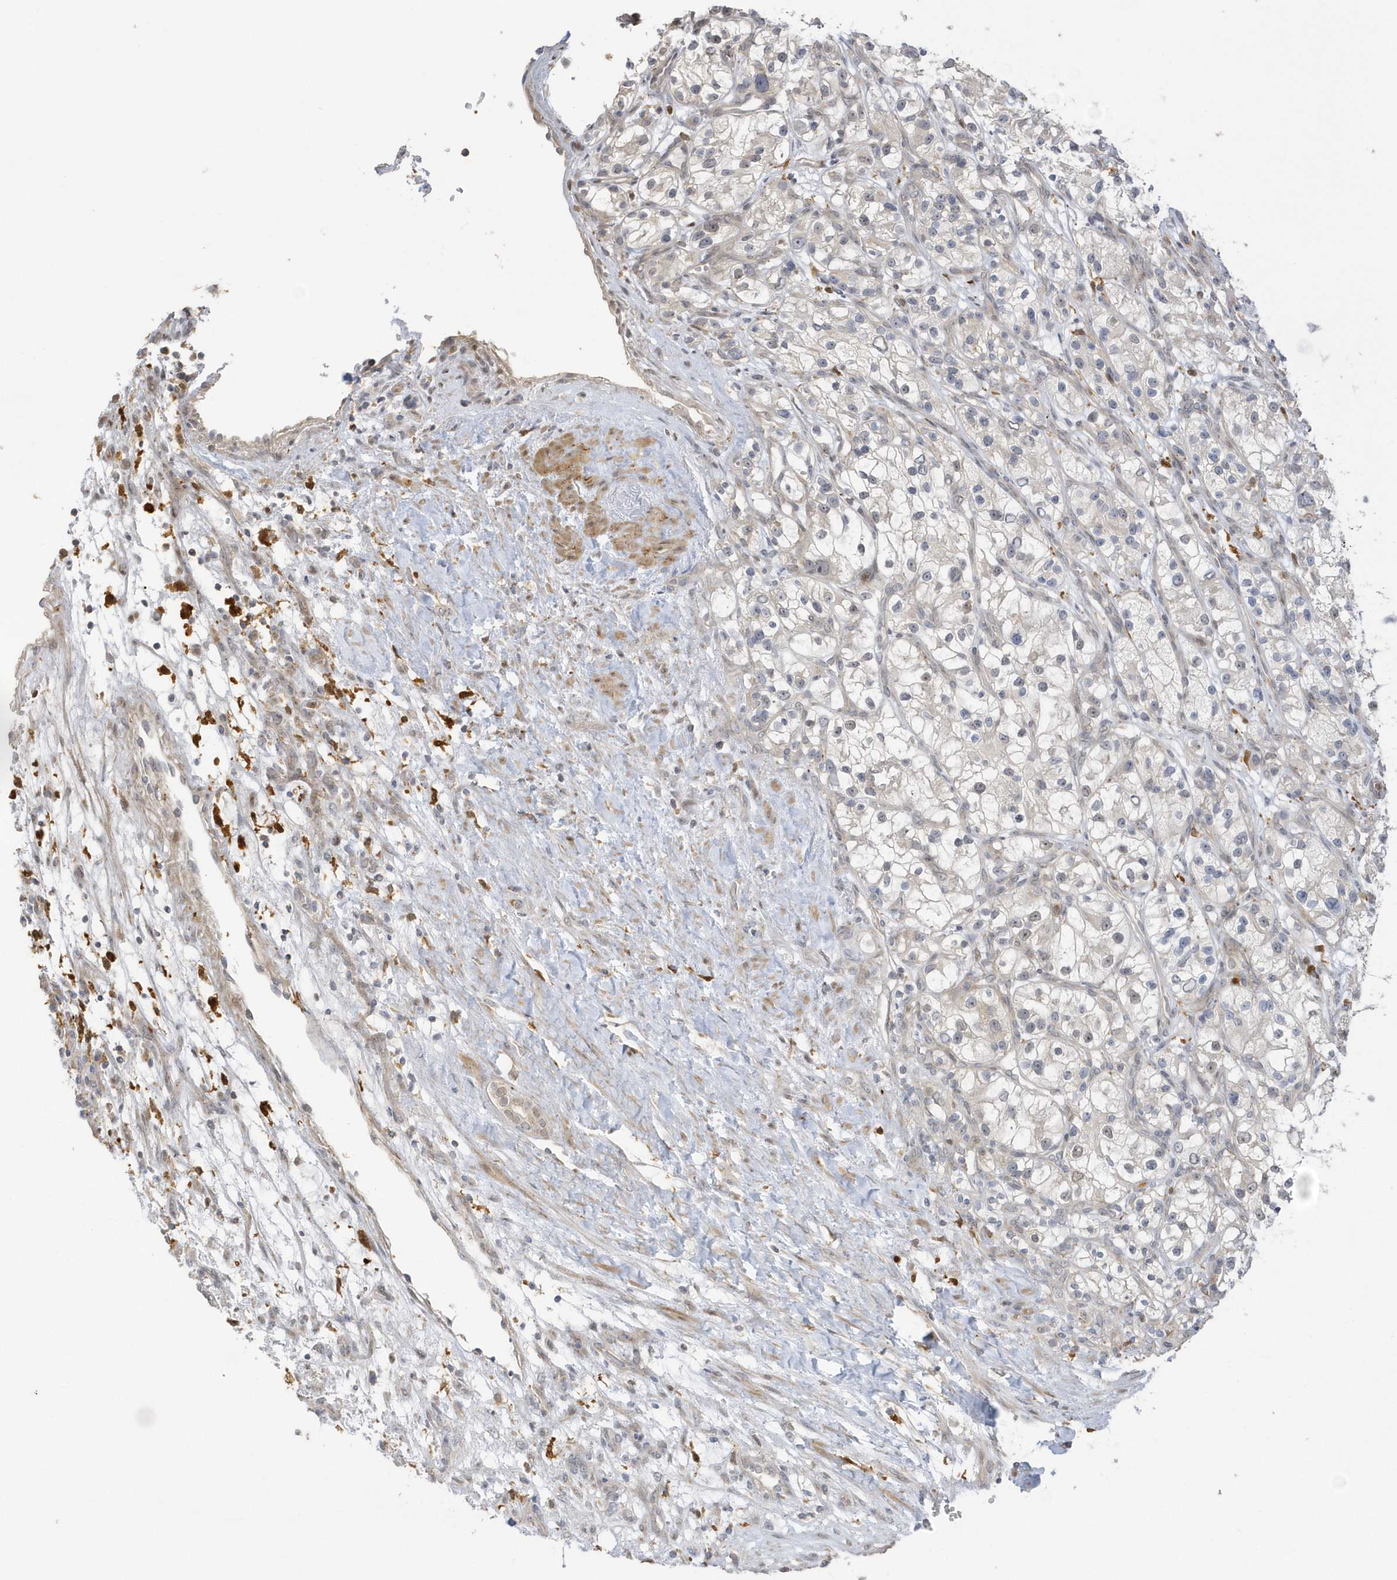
{"staining": {"intensity": "negative", "quantity": "none", "location": "none"}, "tissue": "renal cancer", "cell_type": "Tumor cells", "image_type": "cancer", "snomed": [{"axis": "morphology", "description": "Adenocarcinoma, NOS"}, {"axis": "topography", "description": "Kidney"}], "caption": "IHC of human renal cancer demonstrates no positivity in tumor cells.", "gene": "NAF1", "patient": {"sex": "female", "age": 57}}